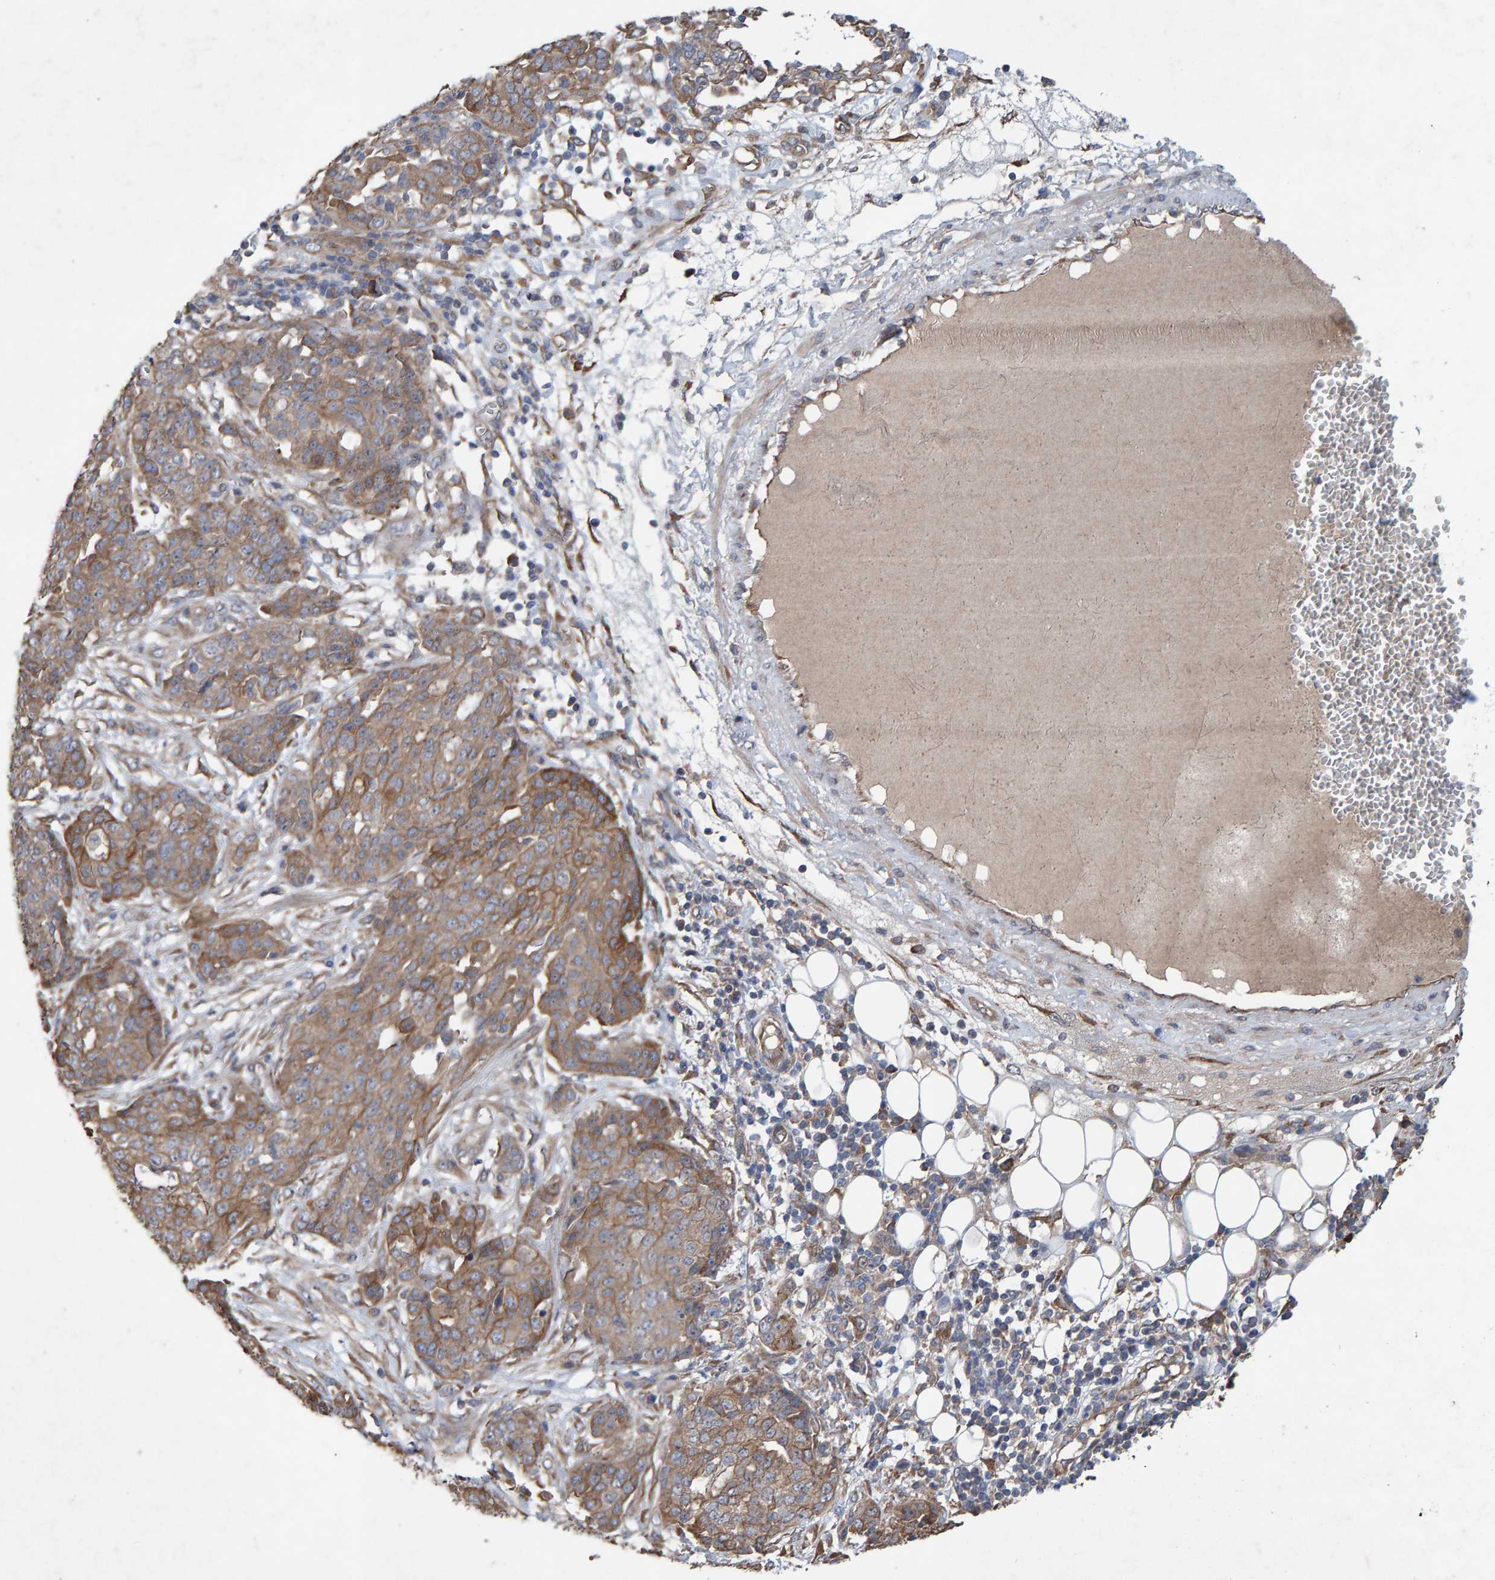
{"staining": {"intensity": "moderate", "quantity": ">75%", "location": "cytoplasmic/membranous"}, "tissue": "ovarian cancer", "cell_type": "Tumor cells", "image_type": "cancer", "snomed": [{"axis": "morphology", "description": "Cystadenocarcinoma, serous, NOS"}, {"axis": "topography", "description": "Soft tissue"}, {"axis": "topography", "description": "Ovary"}], "caption": "Protein staining displays moderate cytoplasmic/membranous positivity in approximately >75% of tumor cells in serous cystadenocarcinoma (ovarian). (brown staining indicates protein expression, while blue staining denotes nuclei).", "gene": "LRSAM1", "patient": {"sex": "female", "age": 57}}